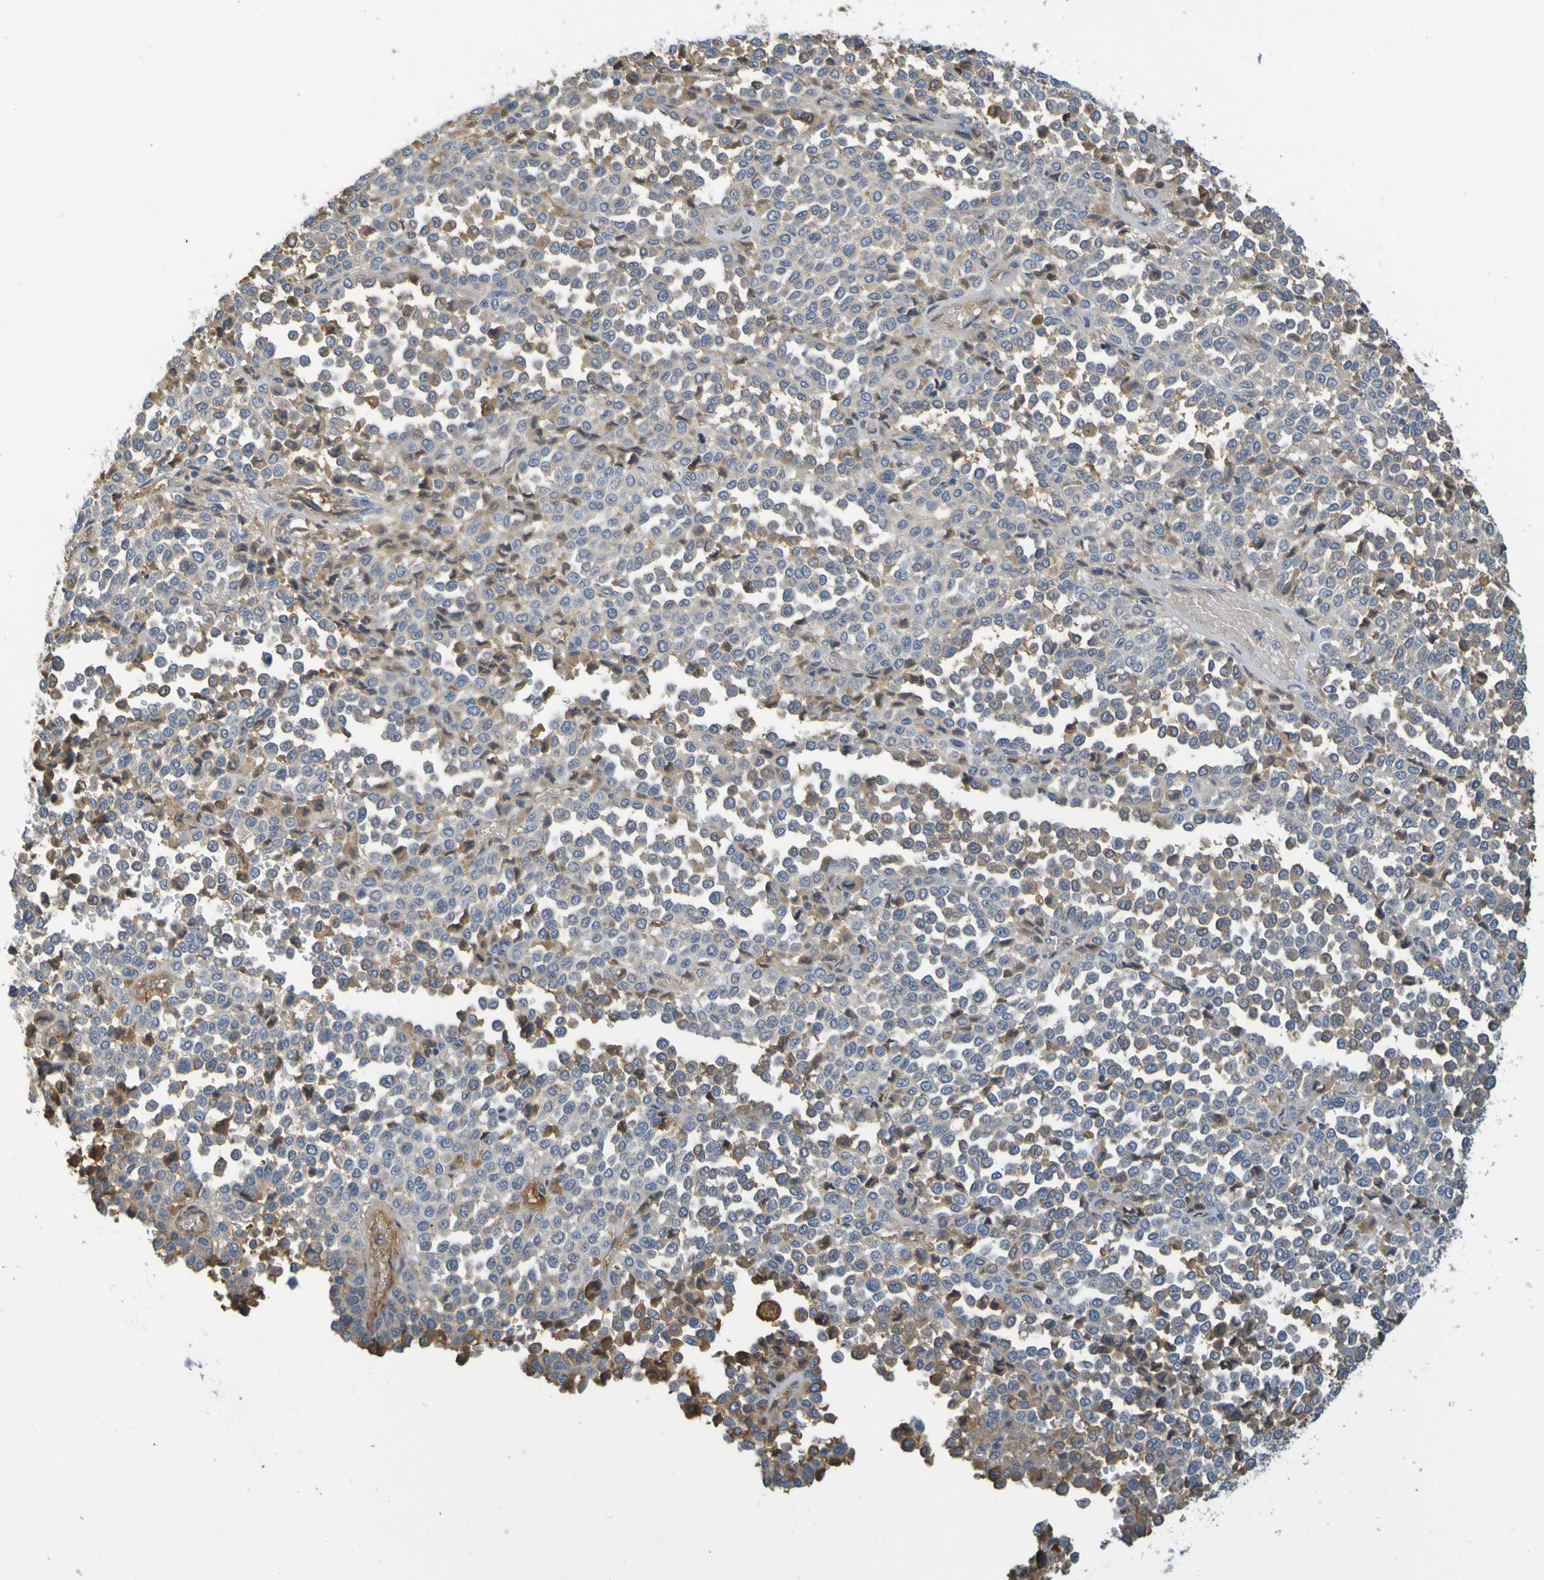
{"staining": {"intensity": "weak", "quantity": ">75%", "location": "cytoplasmic/membranous"}, "tissue": "melanoma", "cell_type": "Tumor cells", "image_type": "cancer", "snomed": [{"axis": "morphology", "description": "Malignant melanoma, Metastatic site"}, {"axis": "topography", "description": "Pancreas"}], "caption": "DAB (3,3'-diaminobenzidine) immunohistochemical staining of malignant melanoma (metastatic site) exhibits weak cytoplasmic/membranous protein staining in approximately >75% of tumor cells.", "gene": "C1QA", "patient": {"sex": "female", "age": 30}}